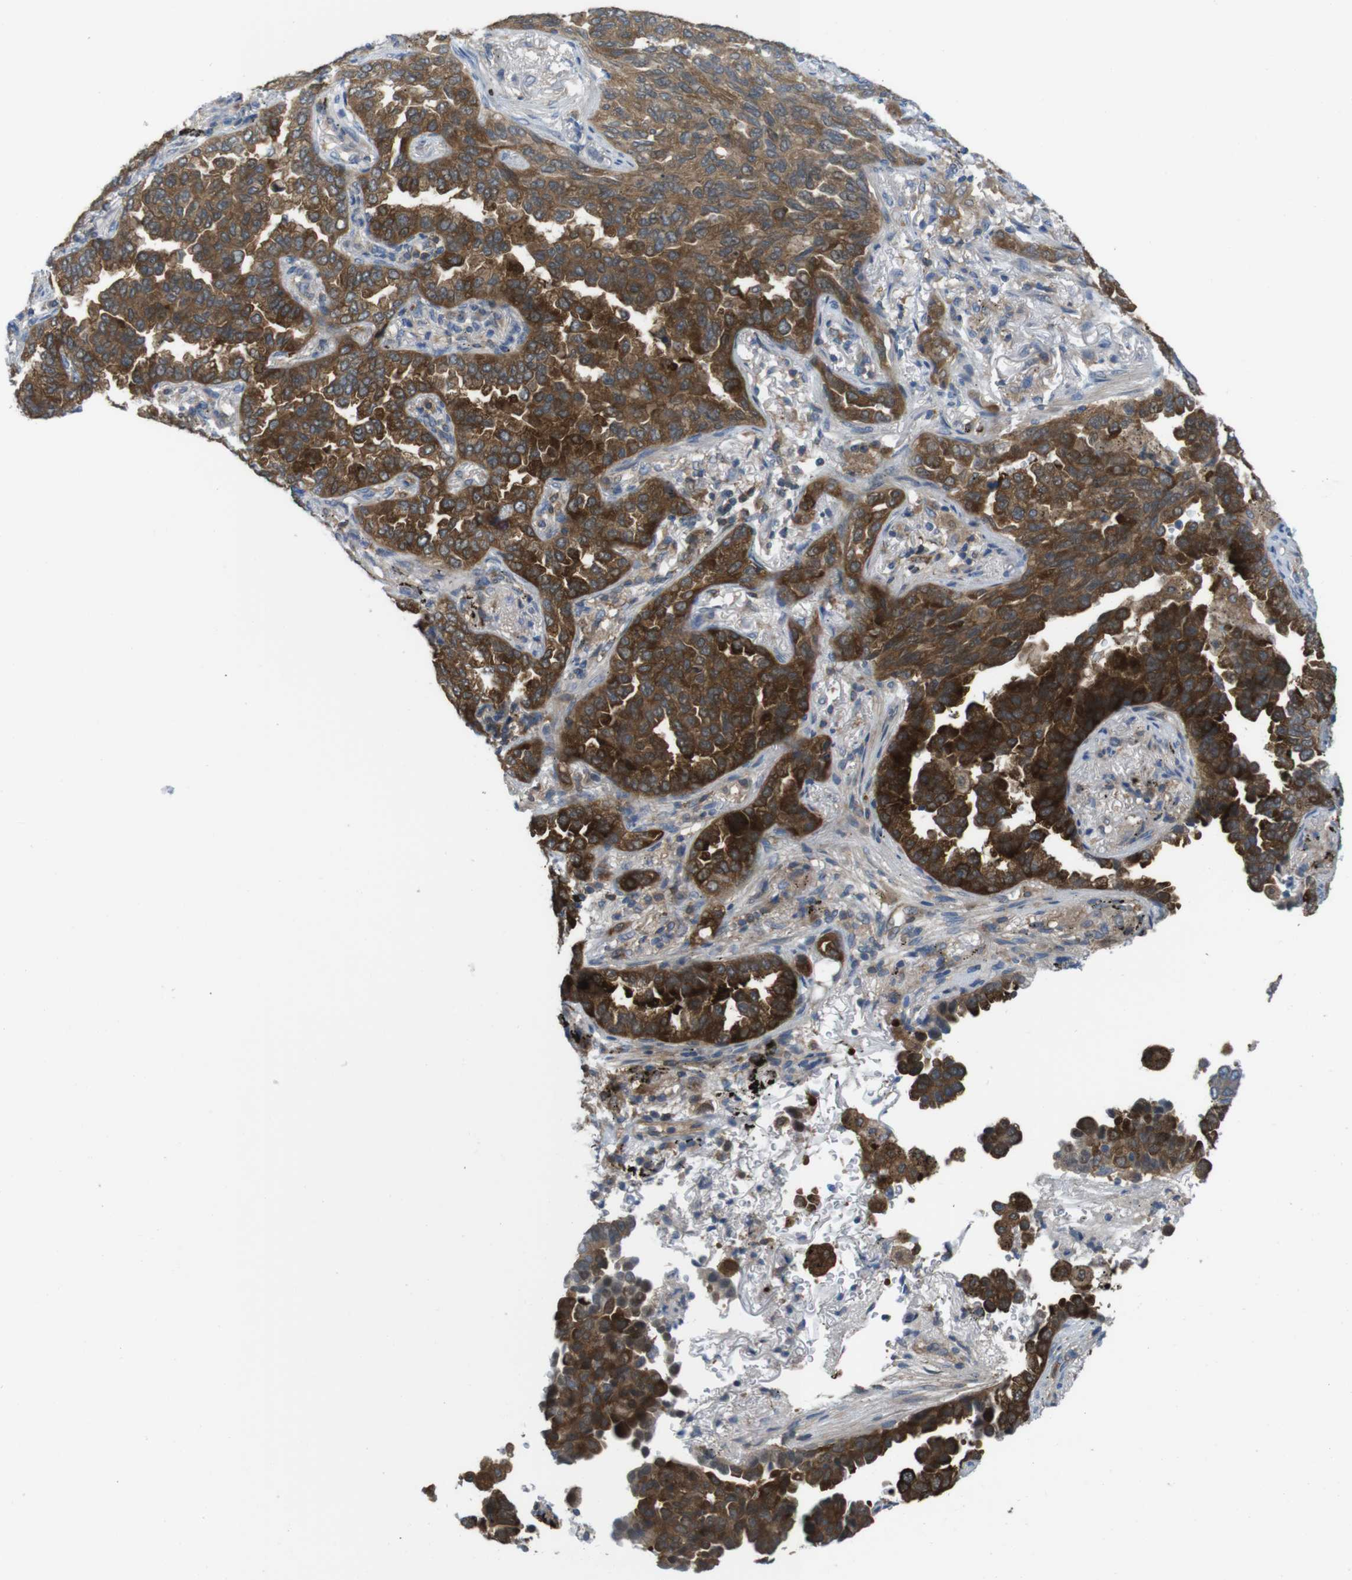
{"staining": {"intensity": "strong", "quantity": ">75%", "location": "cytoplasmic/membranous"}, "tissue": "lung cancer", "cell_type": "Tumor cells", "image_type": "cancer", "snomed": [{"axis": "morphology", "description": "Normal tissue, NOS"}, {"axis": "morphology", "description": "Adenocarcinoma, NOS"}, {"axis": "topography", "description": "Lung"}], "caption": "About >75% of tumor cells in adenocarcinoma (lung) show strong cytoplasmic/membranous protein expression as visualized by brown immunohistochemical staining.", "gene": "MTHFD1", "patient": {"sex": "male", "age": 59}}